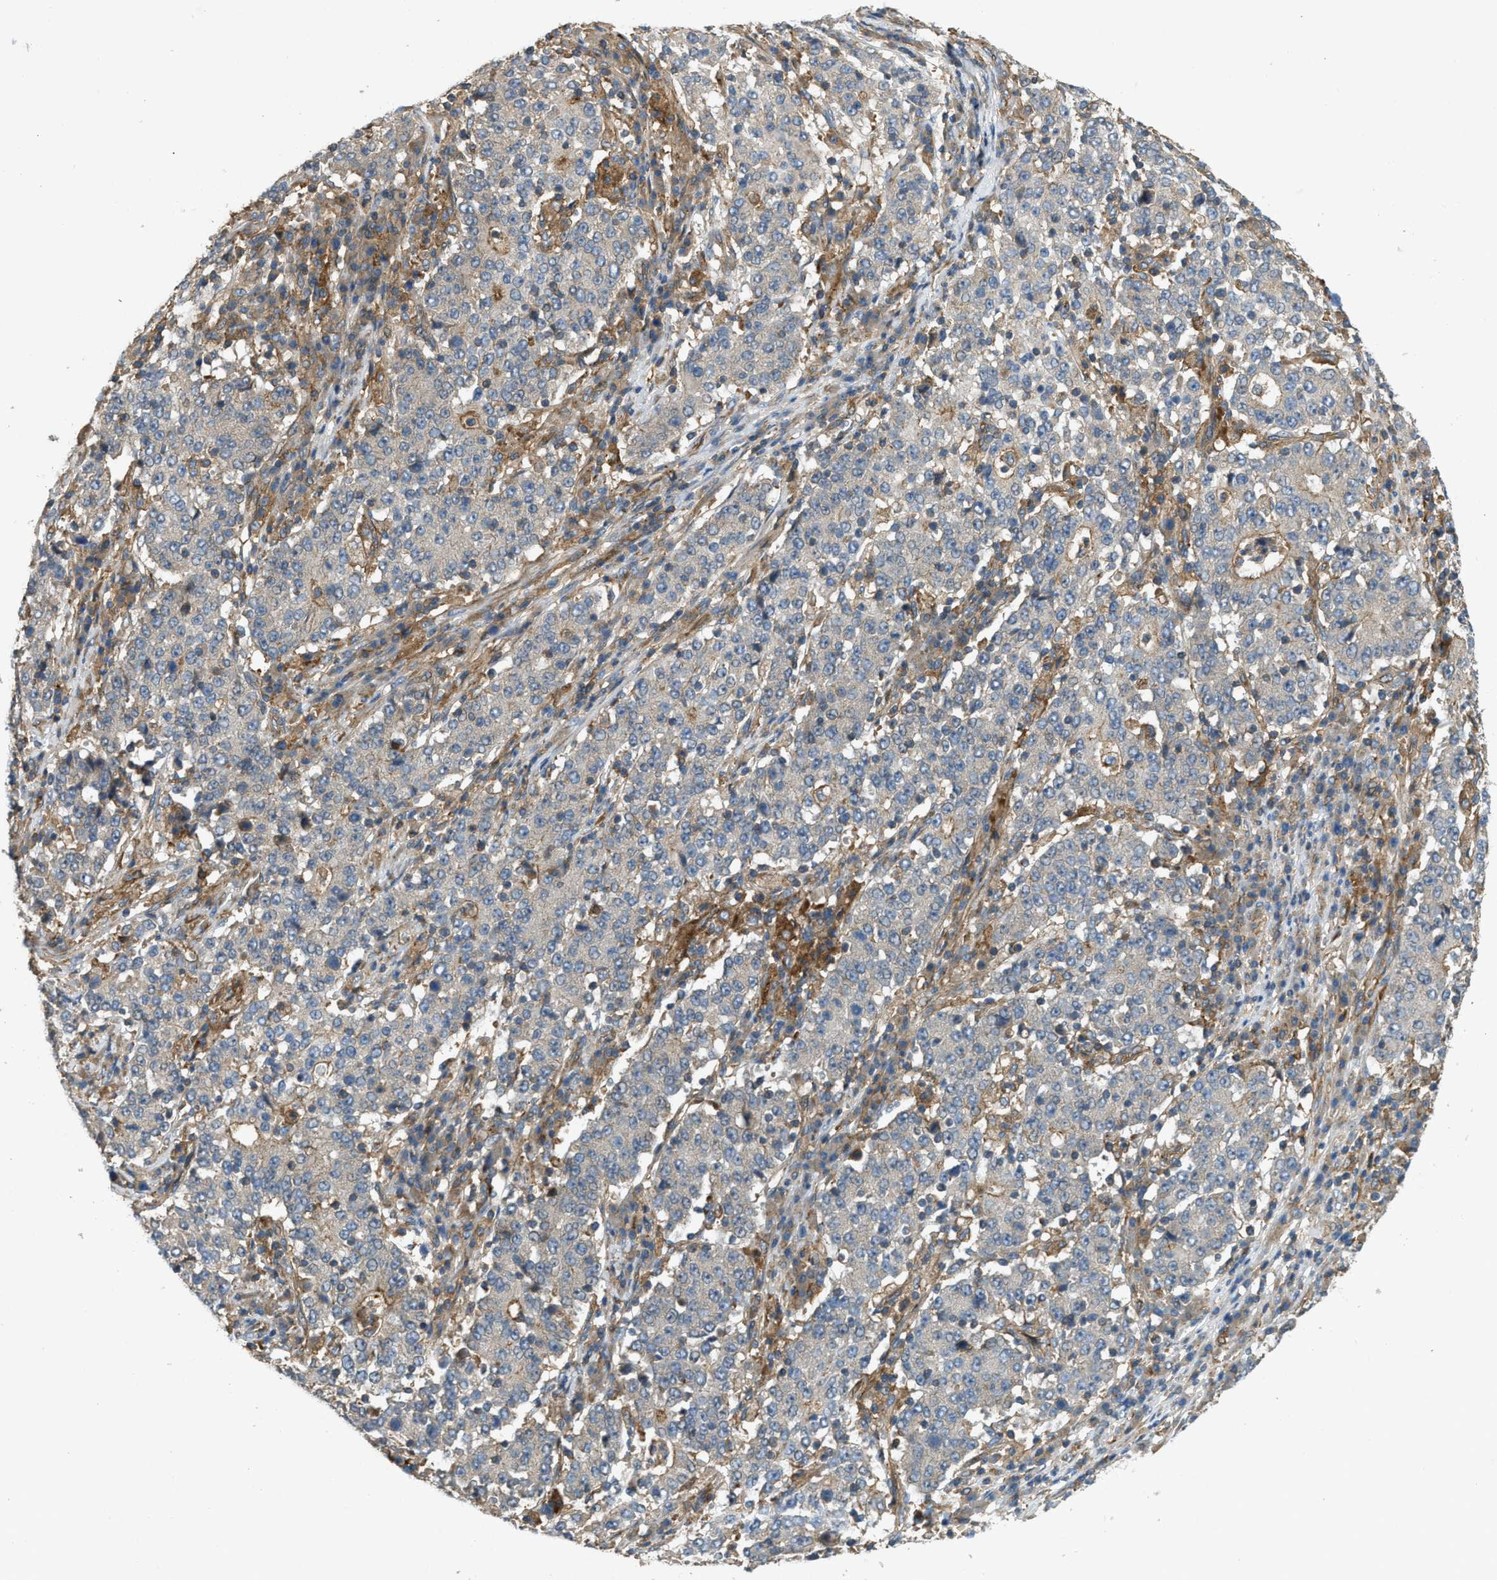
{"staining": {"intensity": "negative", "quantity": "none", "location": "none"}, "tissue": "stomach cancer", "cell_type": "Tumor cells", "image_type": "cancer", "snomed": [{"axis": "morphology", "description": "Adenocarcinoma, NOS"}, {"axis": "topography", "description": "Stomach"}], "caption": "An image of human stomach cancer is negative for staining in tumor cells. (DAB (3,3'-diaminobenzidine) IHC with hematoxylin counter stain).", "gene": "BAG4", "patient": {"sex": "male", "age": 59}}